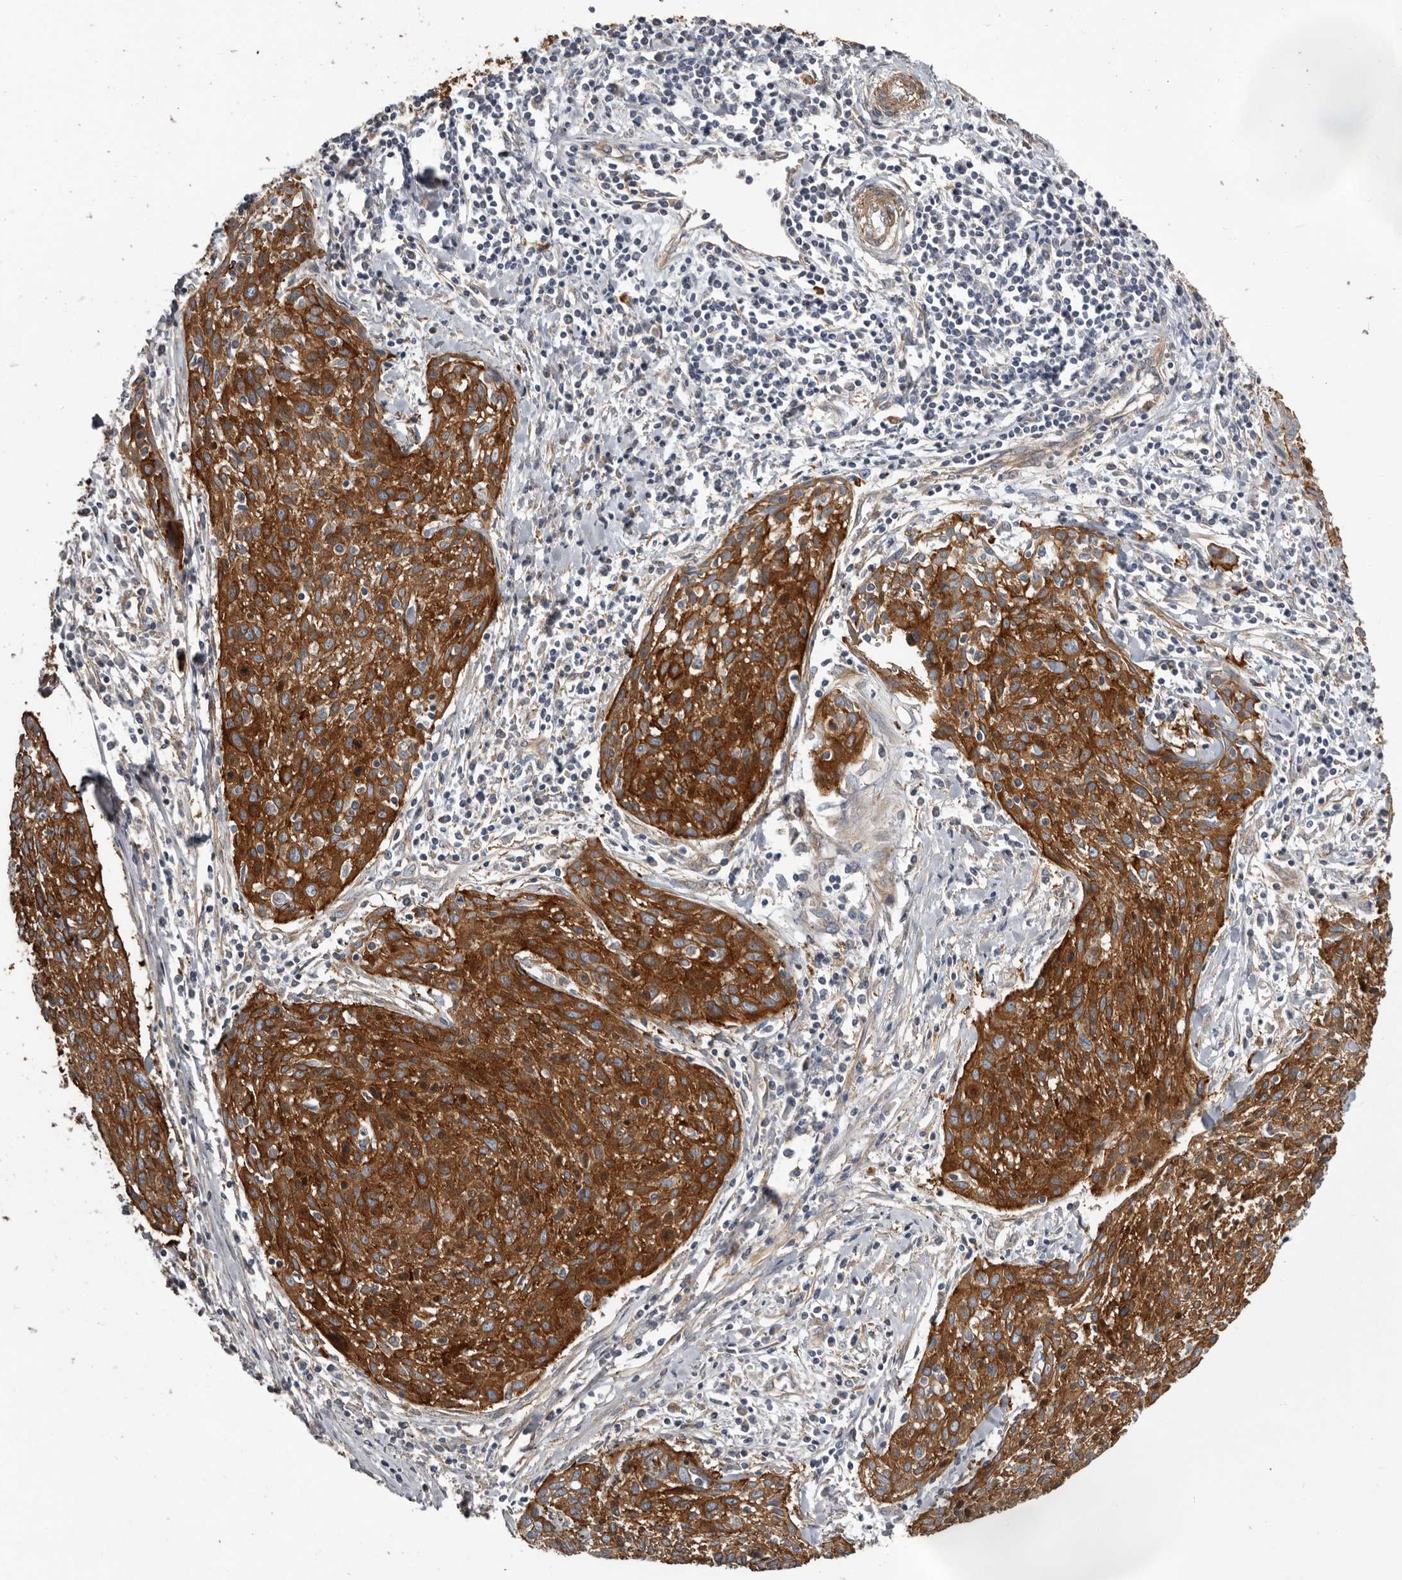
{"staining": {"intensity": "strong", "quantity": ">75%", "location": "cytoplasmic/membranous"}, "tissue": "cervical cancer", "cell_type": "Tumor cells", "image_type": "cancer", "snomed": [{"axis": "morphology", "description": "Squamous cell carcinoma, NOS"}, {"axis": "topography", "description": "Cervix"}], "caption": "The image shows a brown stain indicating the presence of a protein in the cytoplasmic/membranous of tumor cells in cervical cancer.", "gene": "ENAH", "patient": {"sex": "female", "age": 51}}